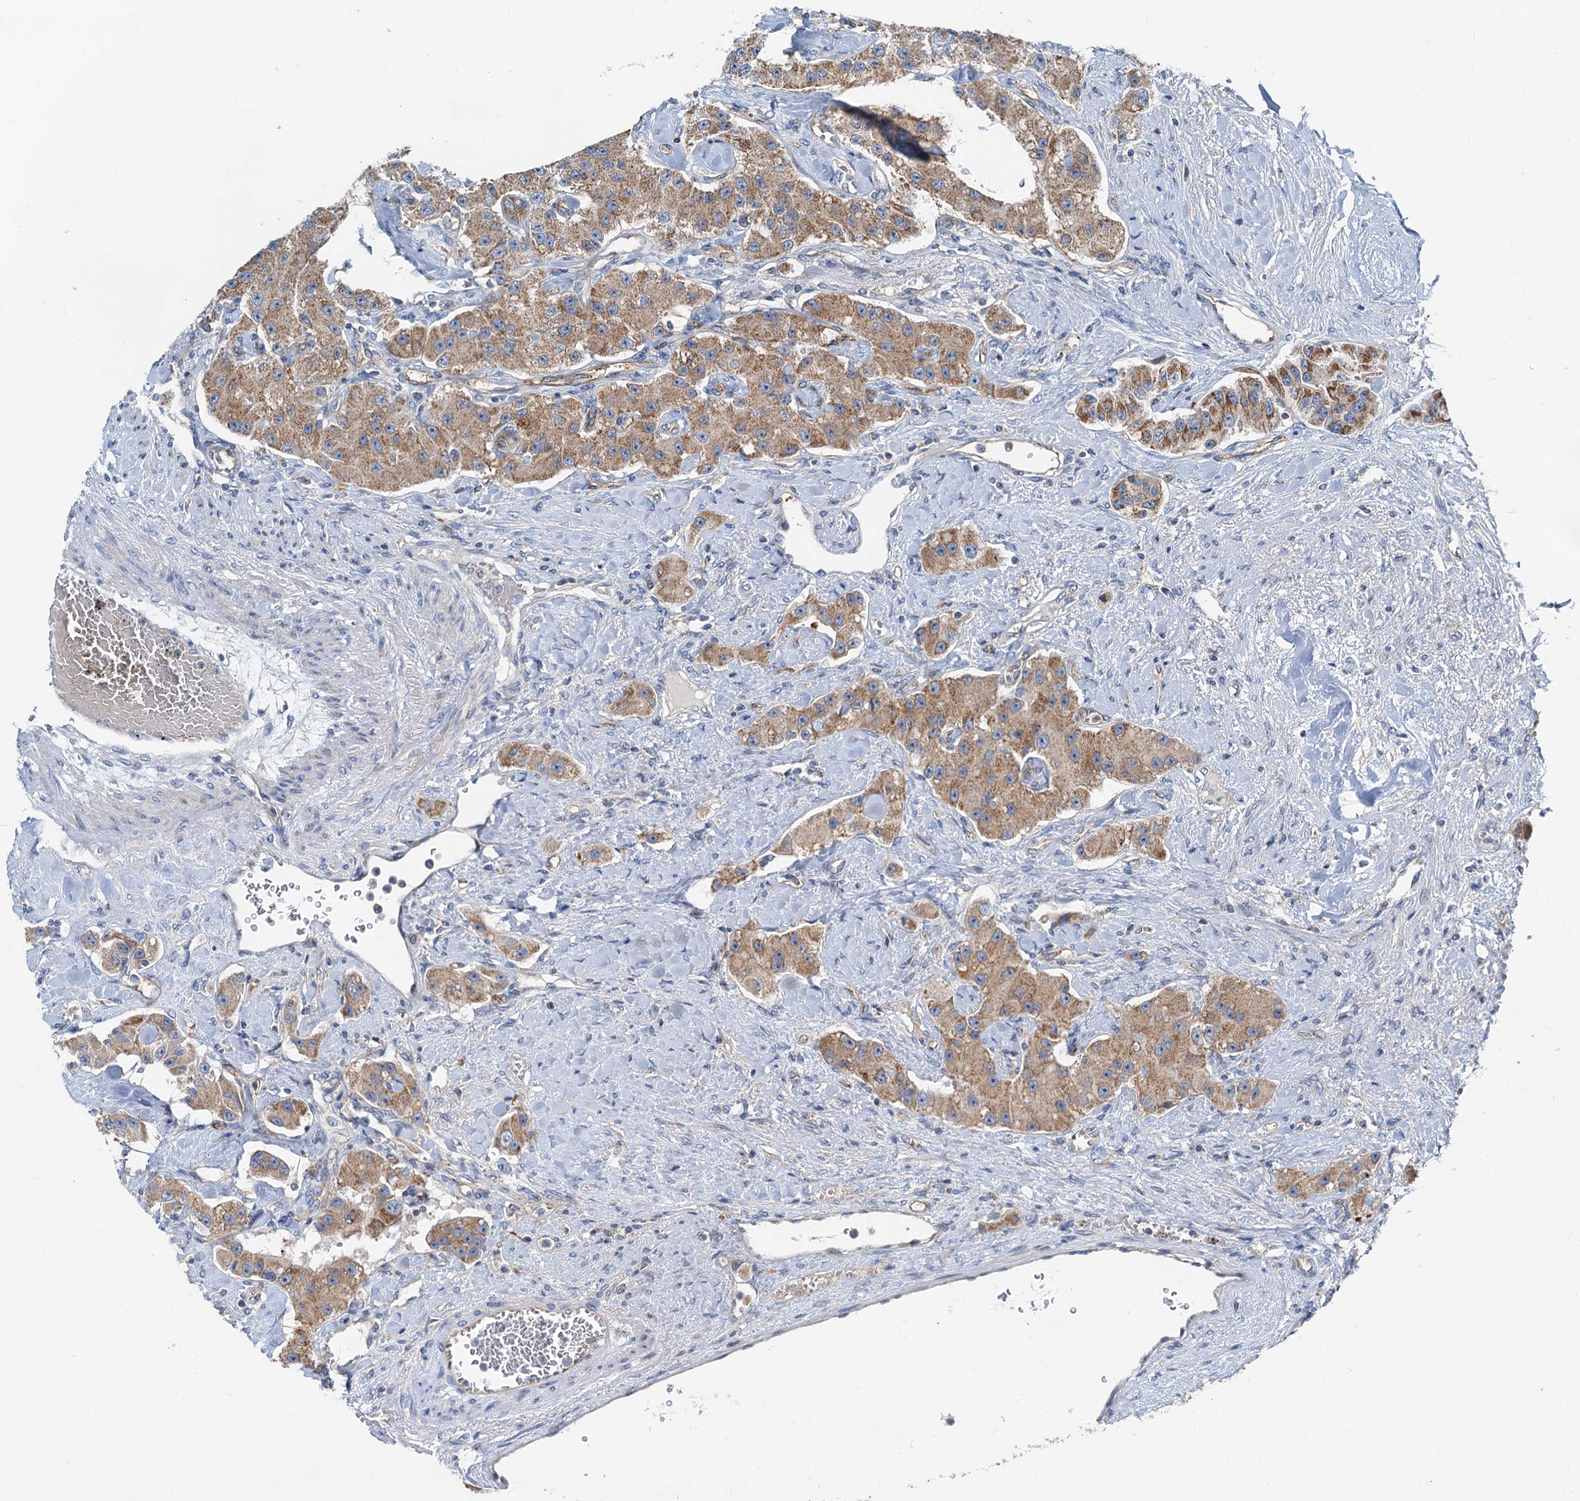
{"staining": {"intensity": "moderate", "quantity": ">75%", "location": "cytoplasmic/membranous"}, "tissue": "carcinoid", "cell_type": "Tumor cells", "image_type": "cancer", "snomed": [{"axis": "morphology", "description": "Carcinoid, malignant, NOS"}, {"axis": "topography", "description": "Pancreas"}], "caption": "High-power microscopy captured an IHC image of malignant carcinoid, revealing moderate cytoplasmic/membranous expression in approximately >75% of tumor cells.", "gene": "ANKRD26", "patient": {"sex": "male", "age": 41}}